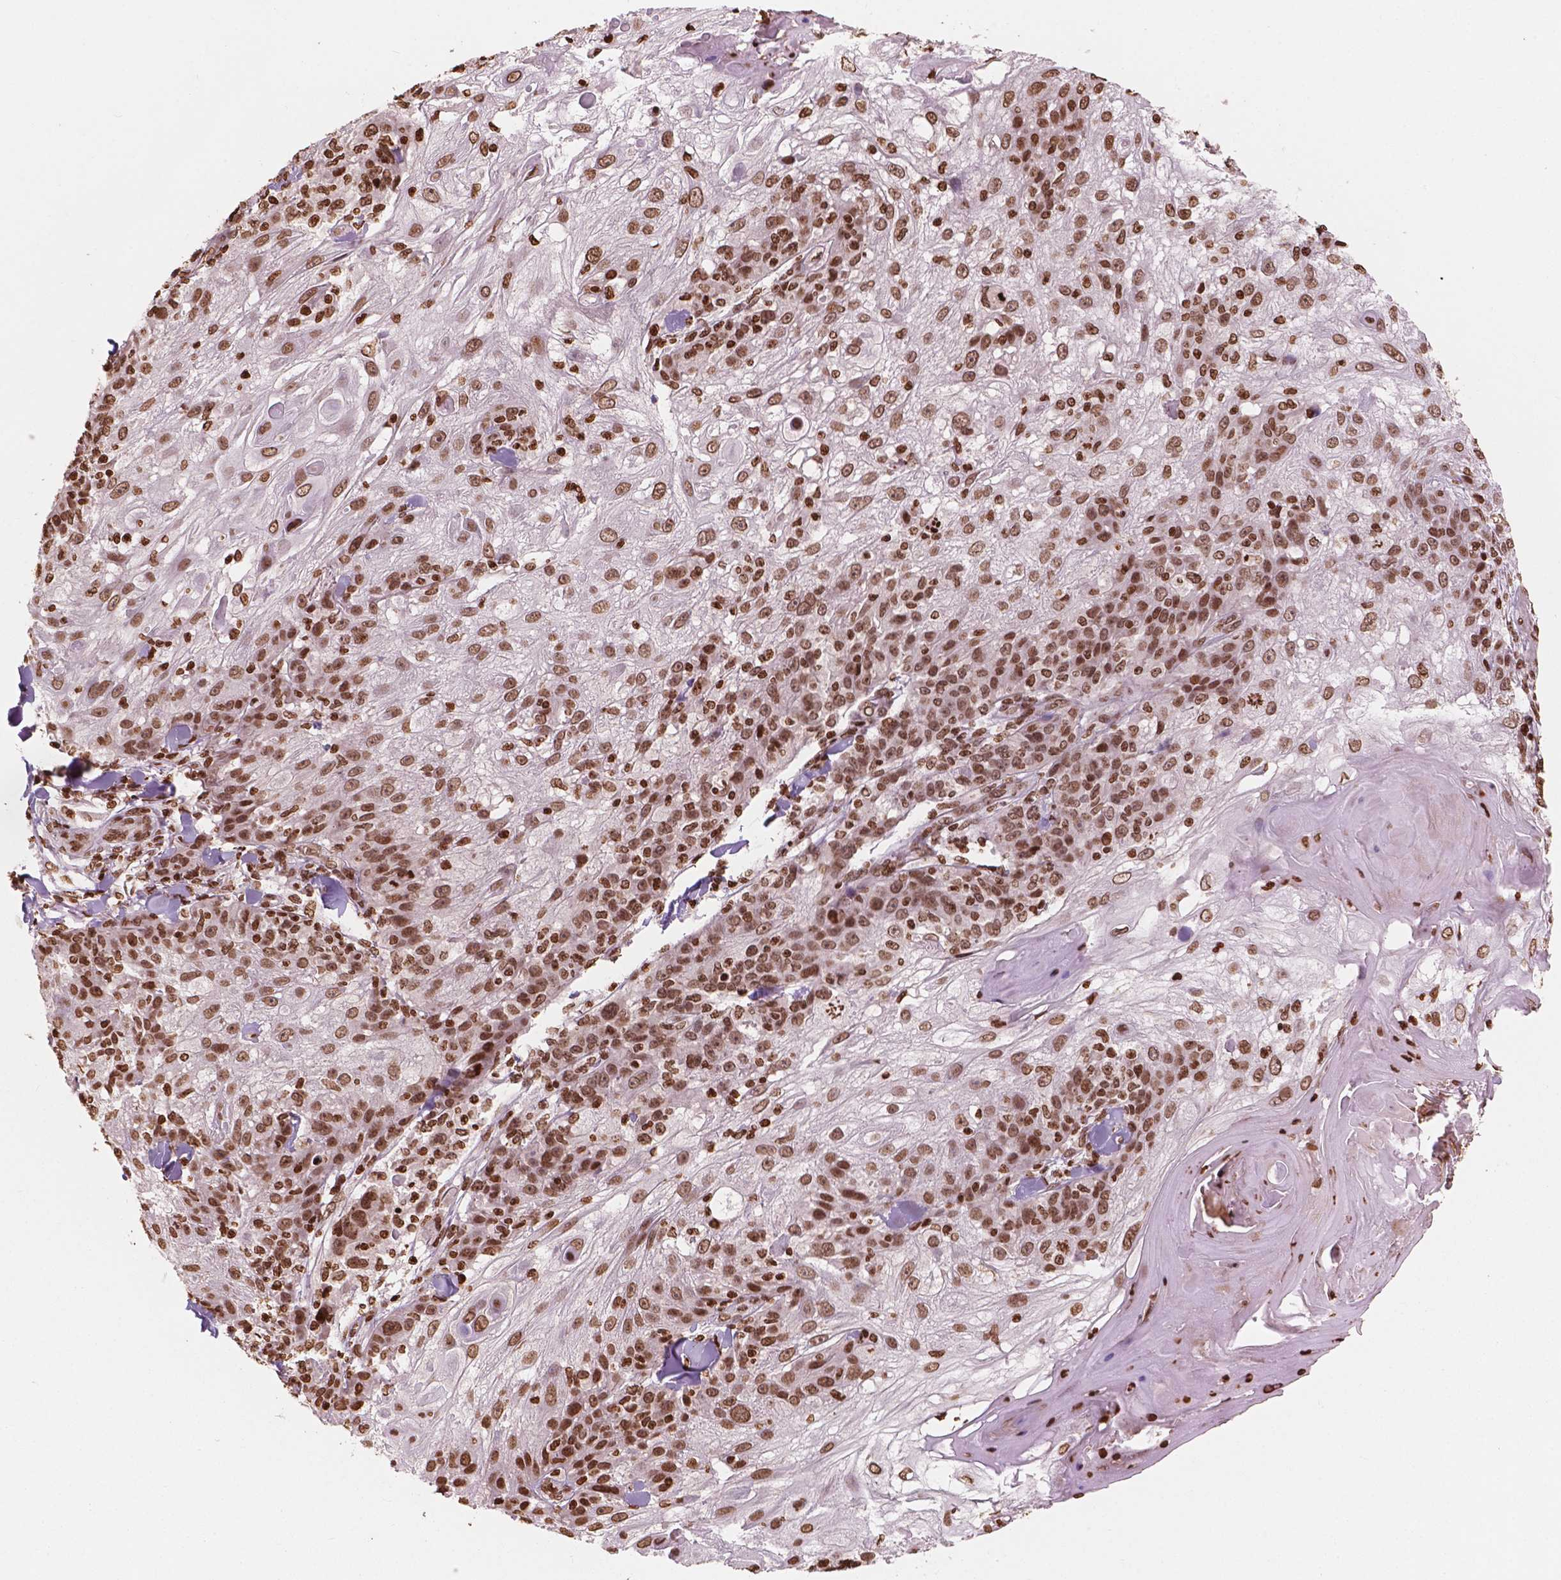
{"staining": {"intensity": "moderate", "quantity": ">75%", "location": "nuclear"}, "tissue": "skin cancer", "cell_type": "Tumor cells", "image_type": "cancer", "snomed": [{"axis": "morphology", "description": "Normal tissue, NOS"}, {"axis": "morphology", "description": "Squamous cell carcinoma, NOS"}, {"axis": "topography", "description": "Skin"}], "caption": "The immunohistochemical stain shows moderate nuclear expression in tumor cells of skin cancer (squamous cell carcinoma) tissue.", "gene": "H3C7", "patient": {"sex": "female", "age": 83}}